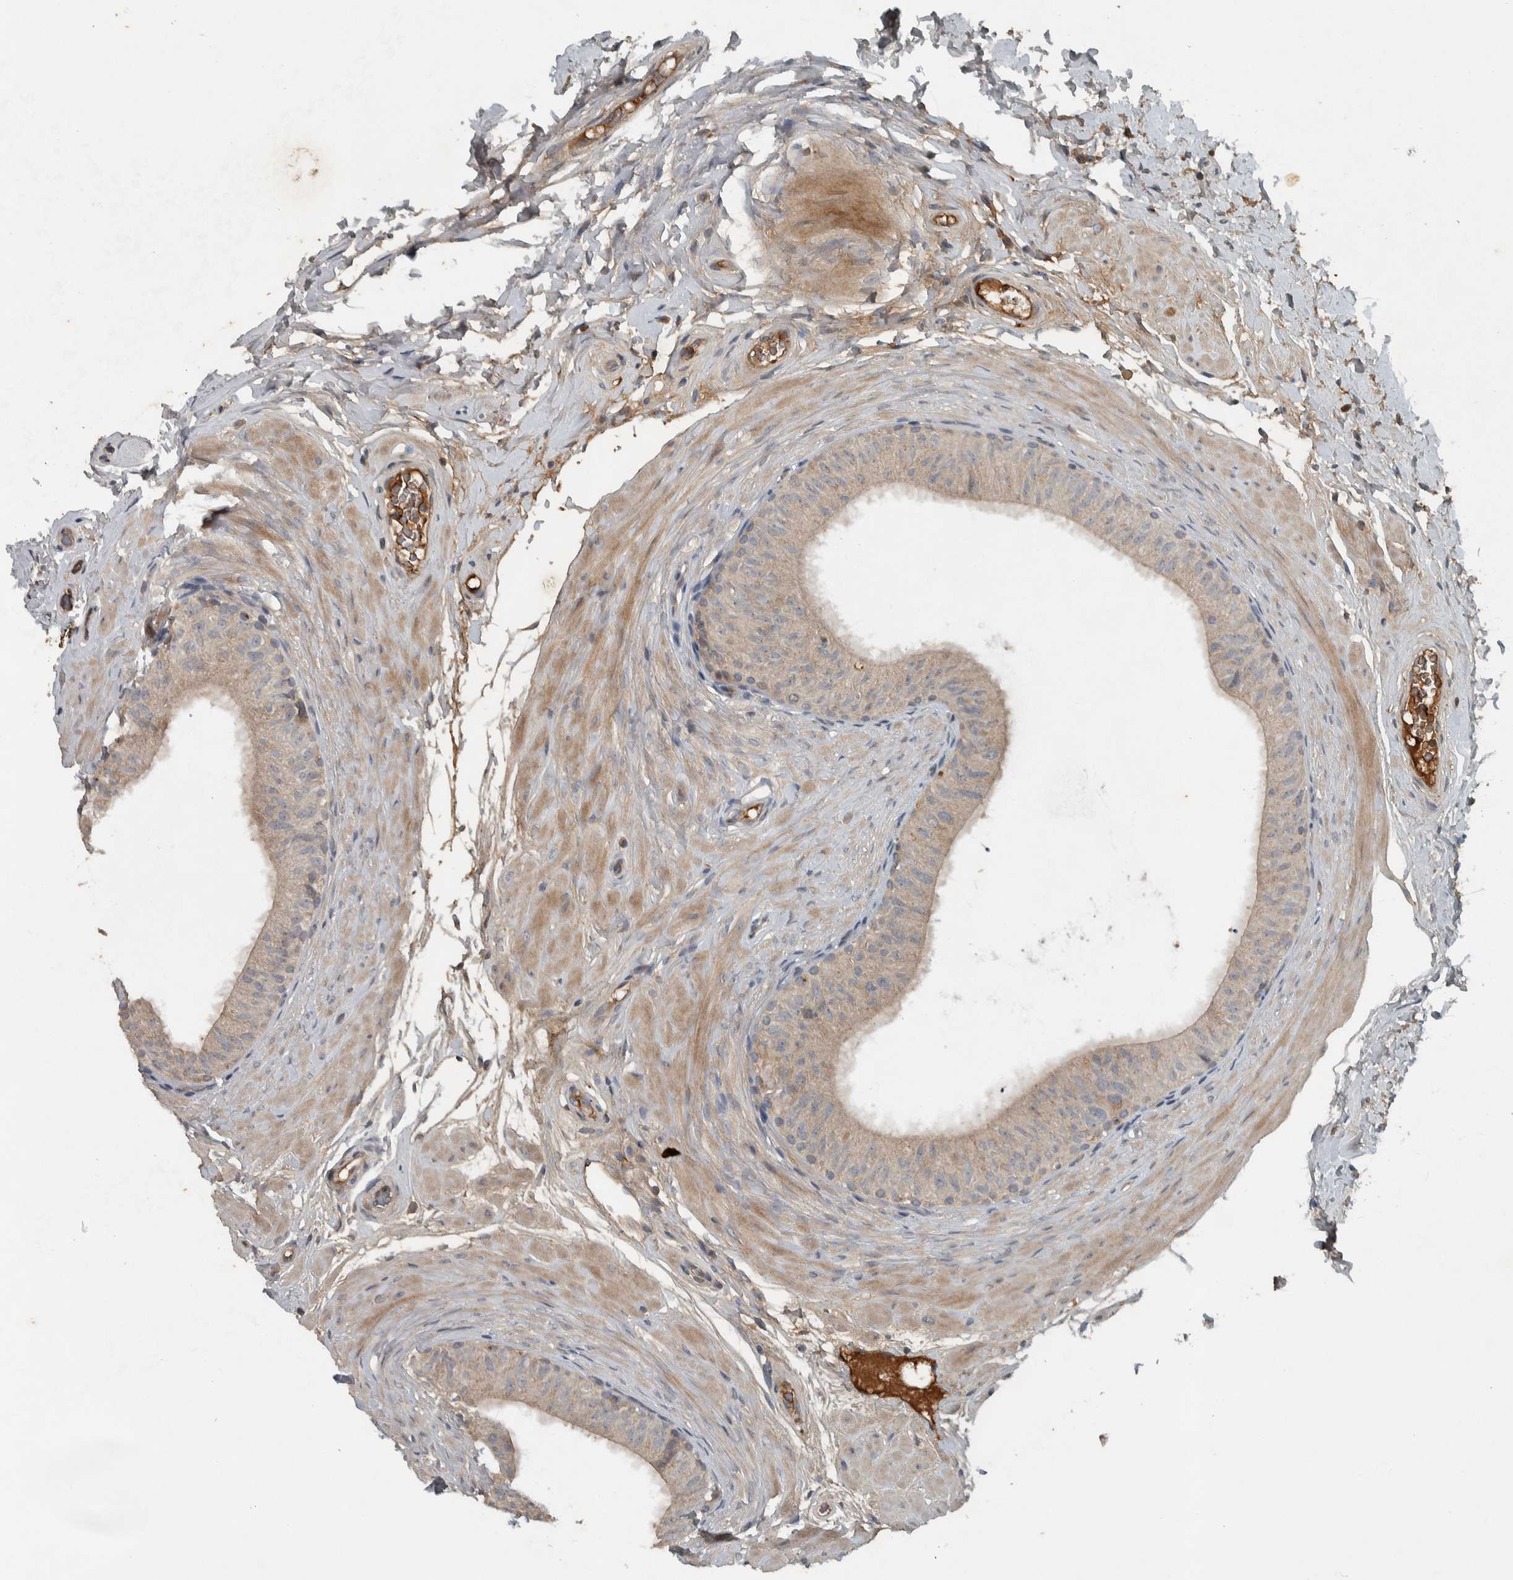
{"staining": {"intensity": "weak", "quantity": ">75%", "location": "cytoplasmic/membranous"}, "tissue": "epididymis", "cell_type": "Glandular cells", "image_type": "normal", "snomed": [{"axis": "morphology", "description": "Normal tissue, NOS"}, {"axis": "topography", "description": "Epididymis"}], "caption": "Immunohistochemical staining of normal human epididymis displays >75% levels of weak cytoplasmic/membranous protein positivity in about >75% of glandular cells.", "gene": "CLCN2", "patient": {"sex": "male", "age": 34}}